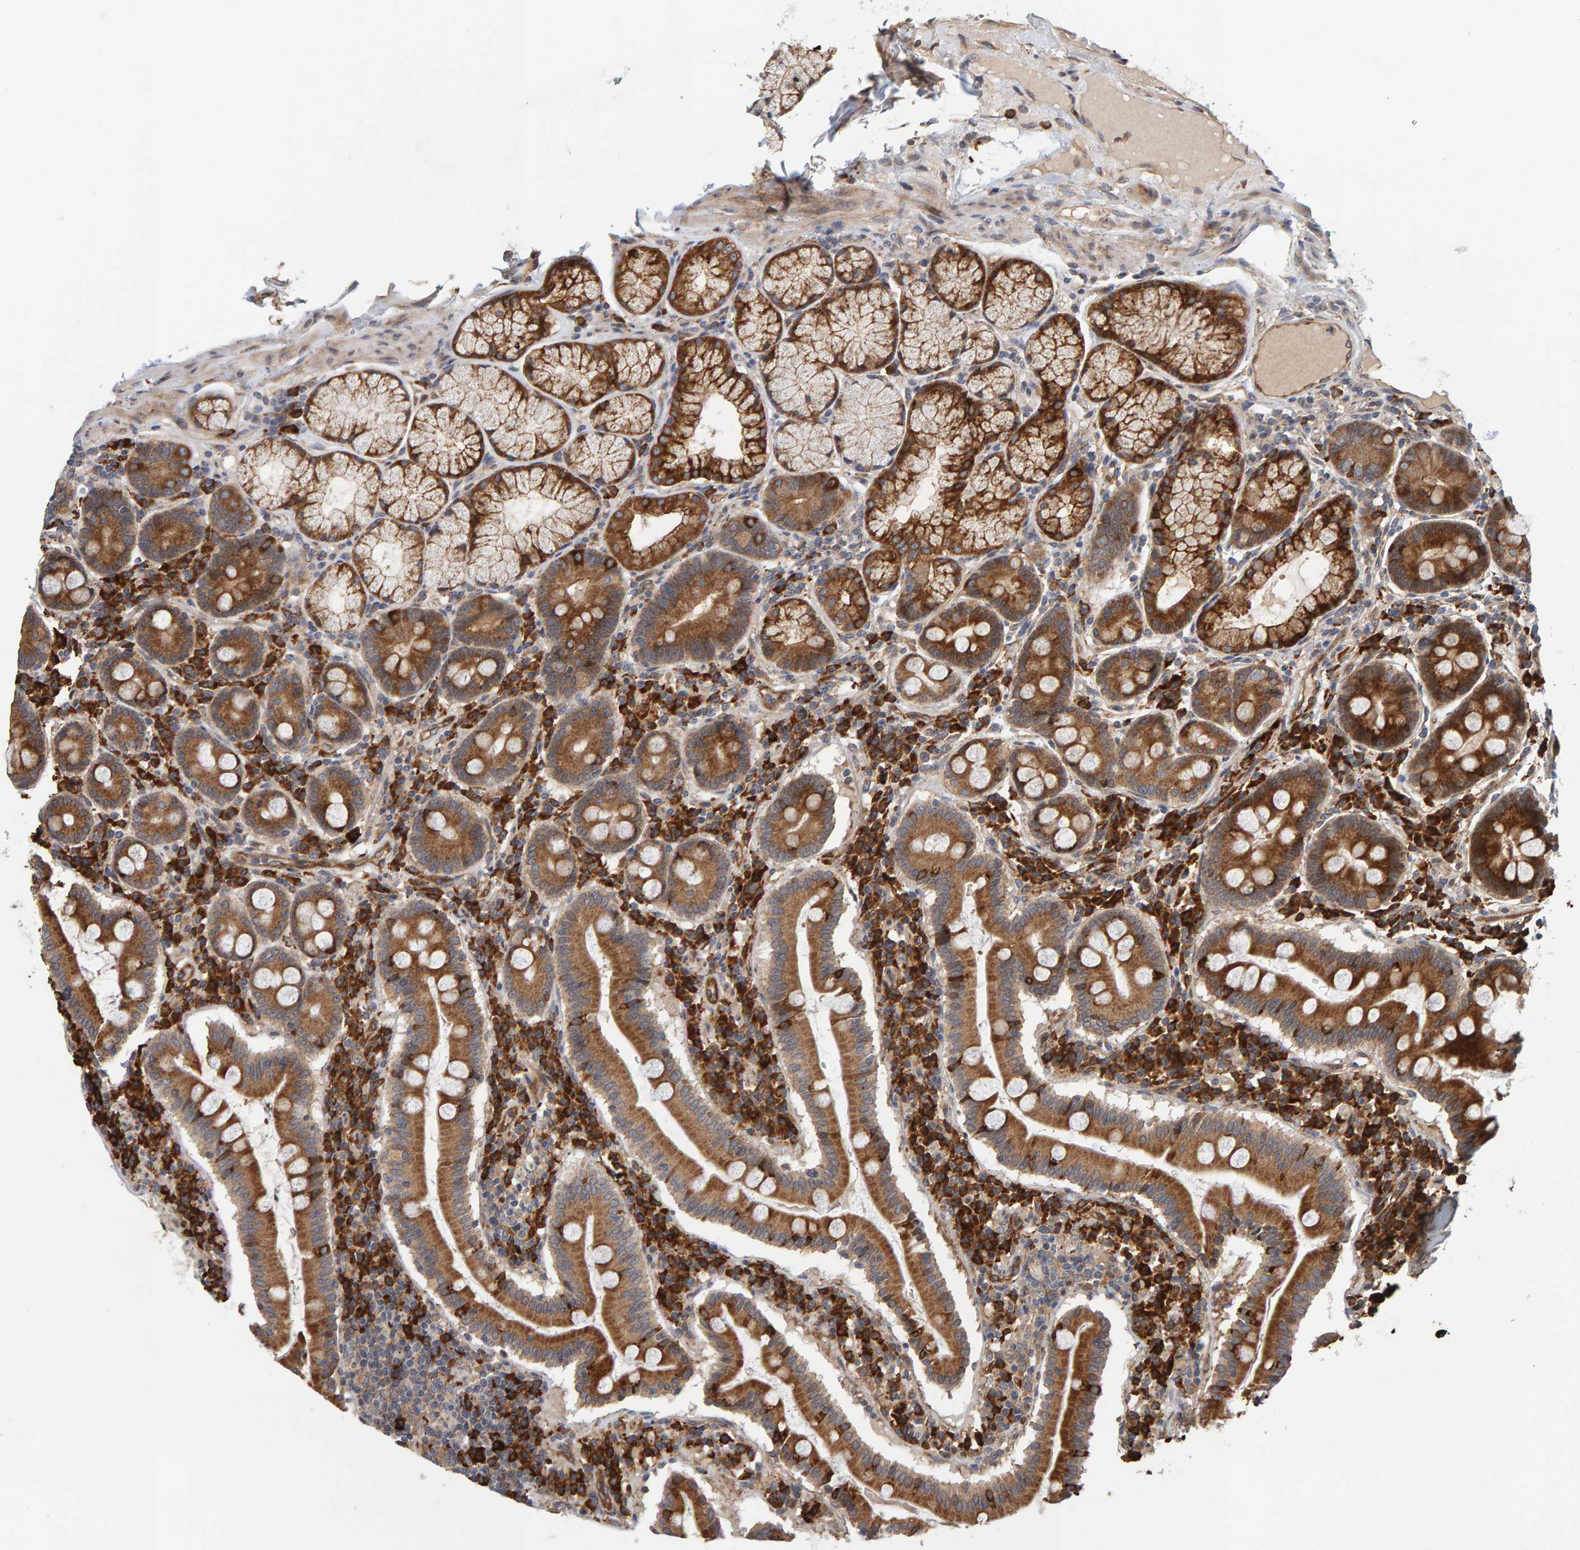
{"staining": {"intensity": "strong", "quantity": ">75%", "location": "cytoplasmic/membranous"}, "tissue": "duodenum", "cell_type": "Glandular cells", "image_type": "normal", "snomed": [{"axis": "morphology", "description": "Normal tissue, NOS"}, {"axis": "topography", "description": "Duodenum"}], "caption": "A histopathology image showing strong cytoplasmic/membranous positivity in about >75% of glandular cells in unremarkable duodenum, as visualized by brown immunohistochemical staining.", "gene": "BAIAP2", "patient": {"sex": "male", "age": 50}}